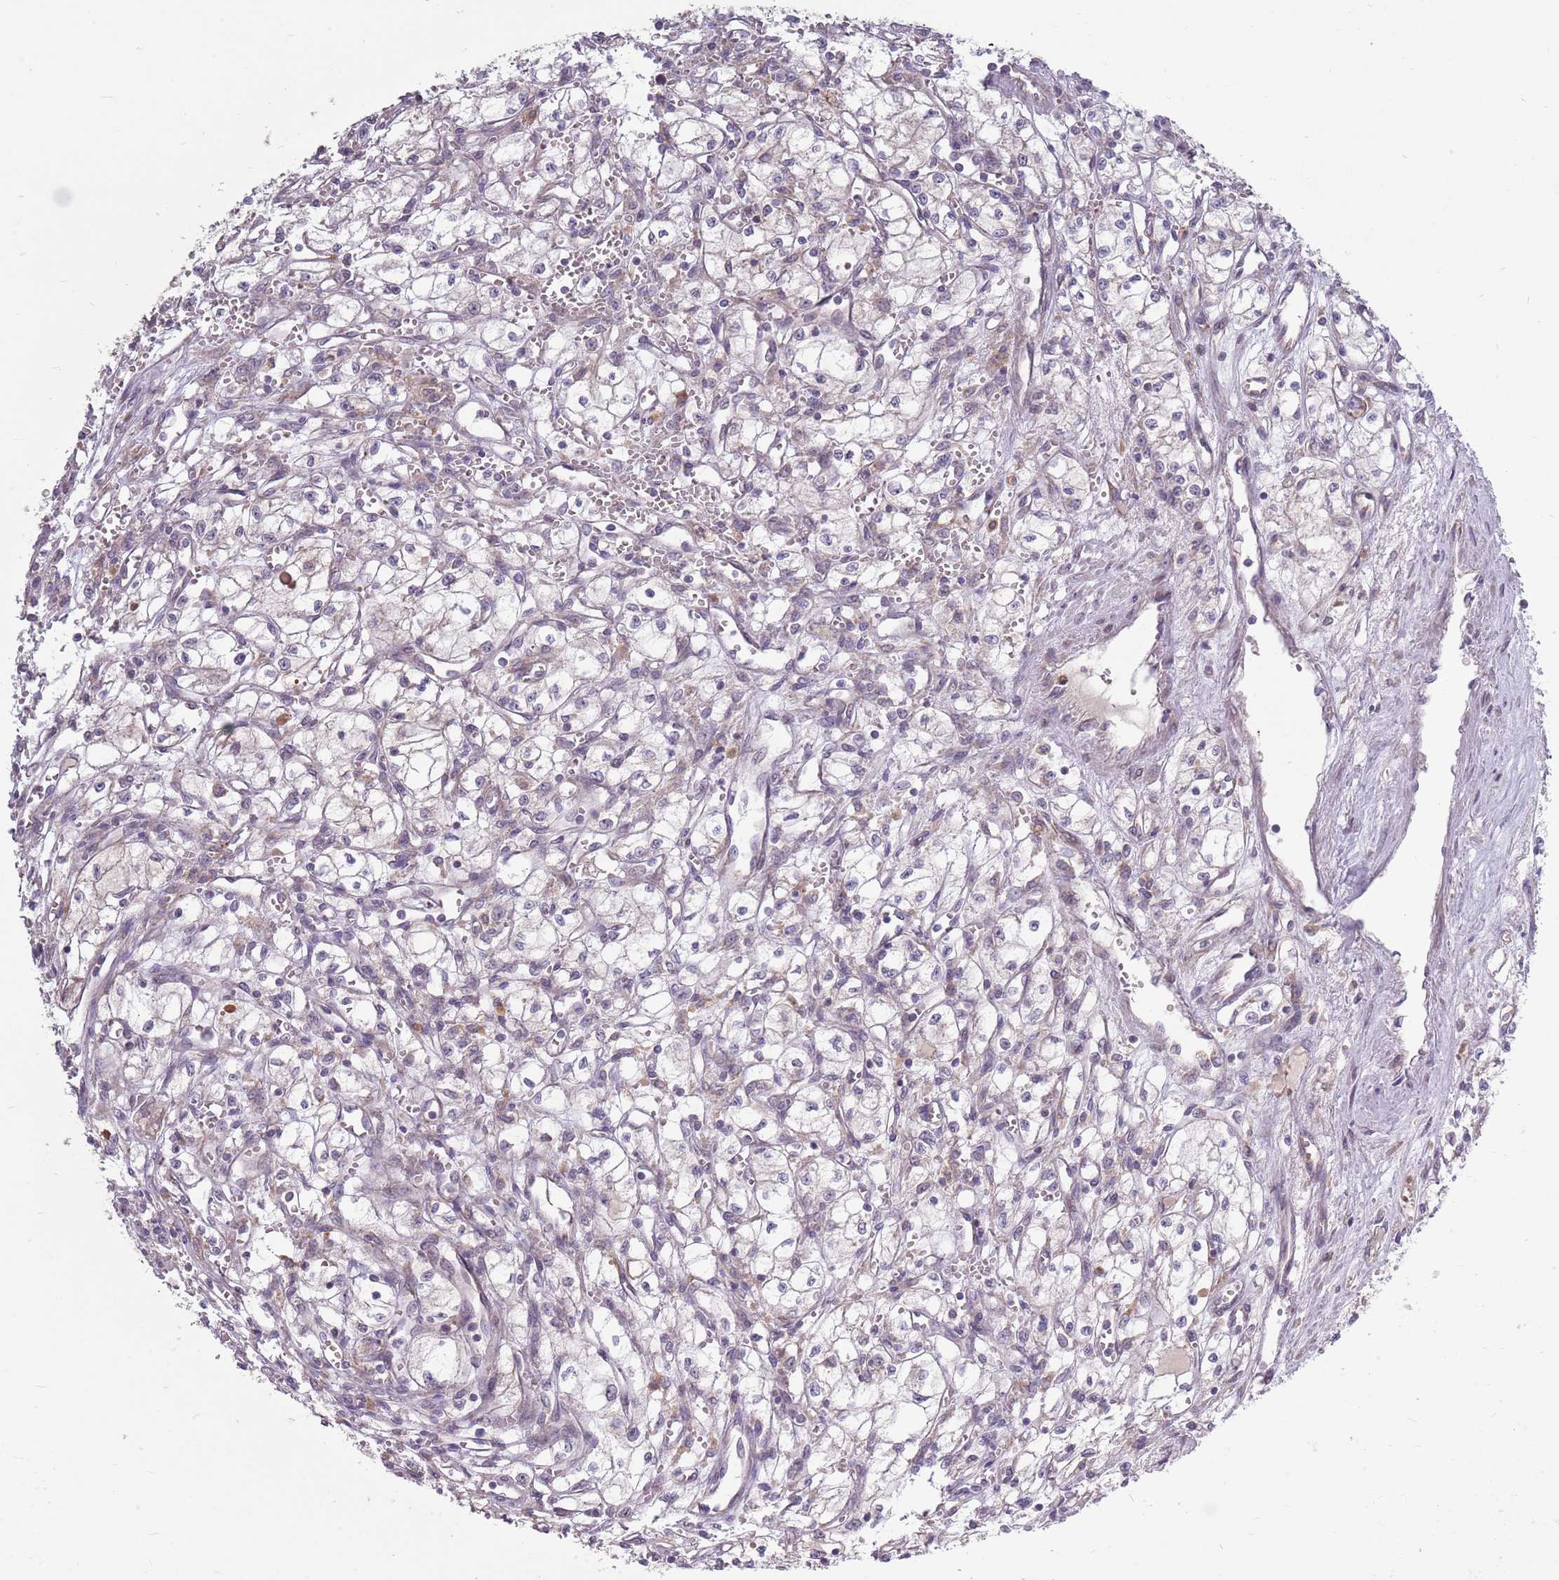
{"staining": {"intensity": "negative", "quantity": "none", "location": "none"}, "tissue": "renal cancer", "cell_type": "Tumor cells", "image_type": "cancer", "snomed": [{"axis": "morphology", "description": "Adenocarcinoma, NOS"}, {"axis": "topography", "description": "Kidney"}], "caption": "Protein analysis of adenocarcinoma (renal) exhibits no significant expression in tumor cells.", "gene": "PPP1R27", "patient": {"sex": "male", "age": 59}}